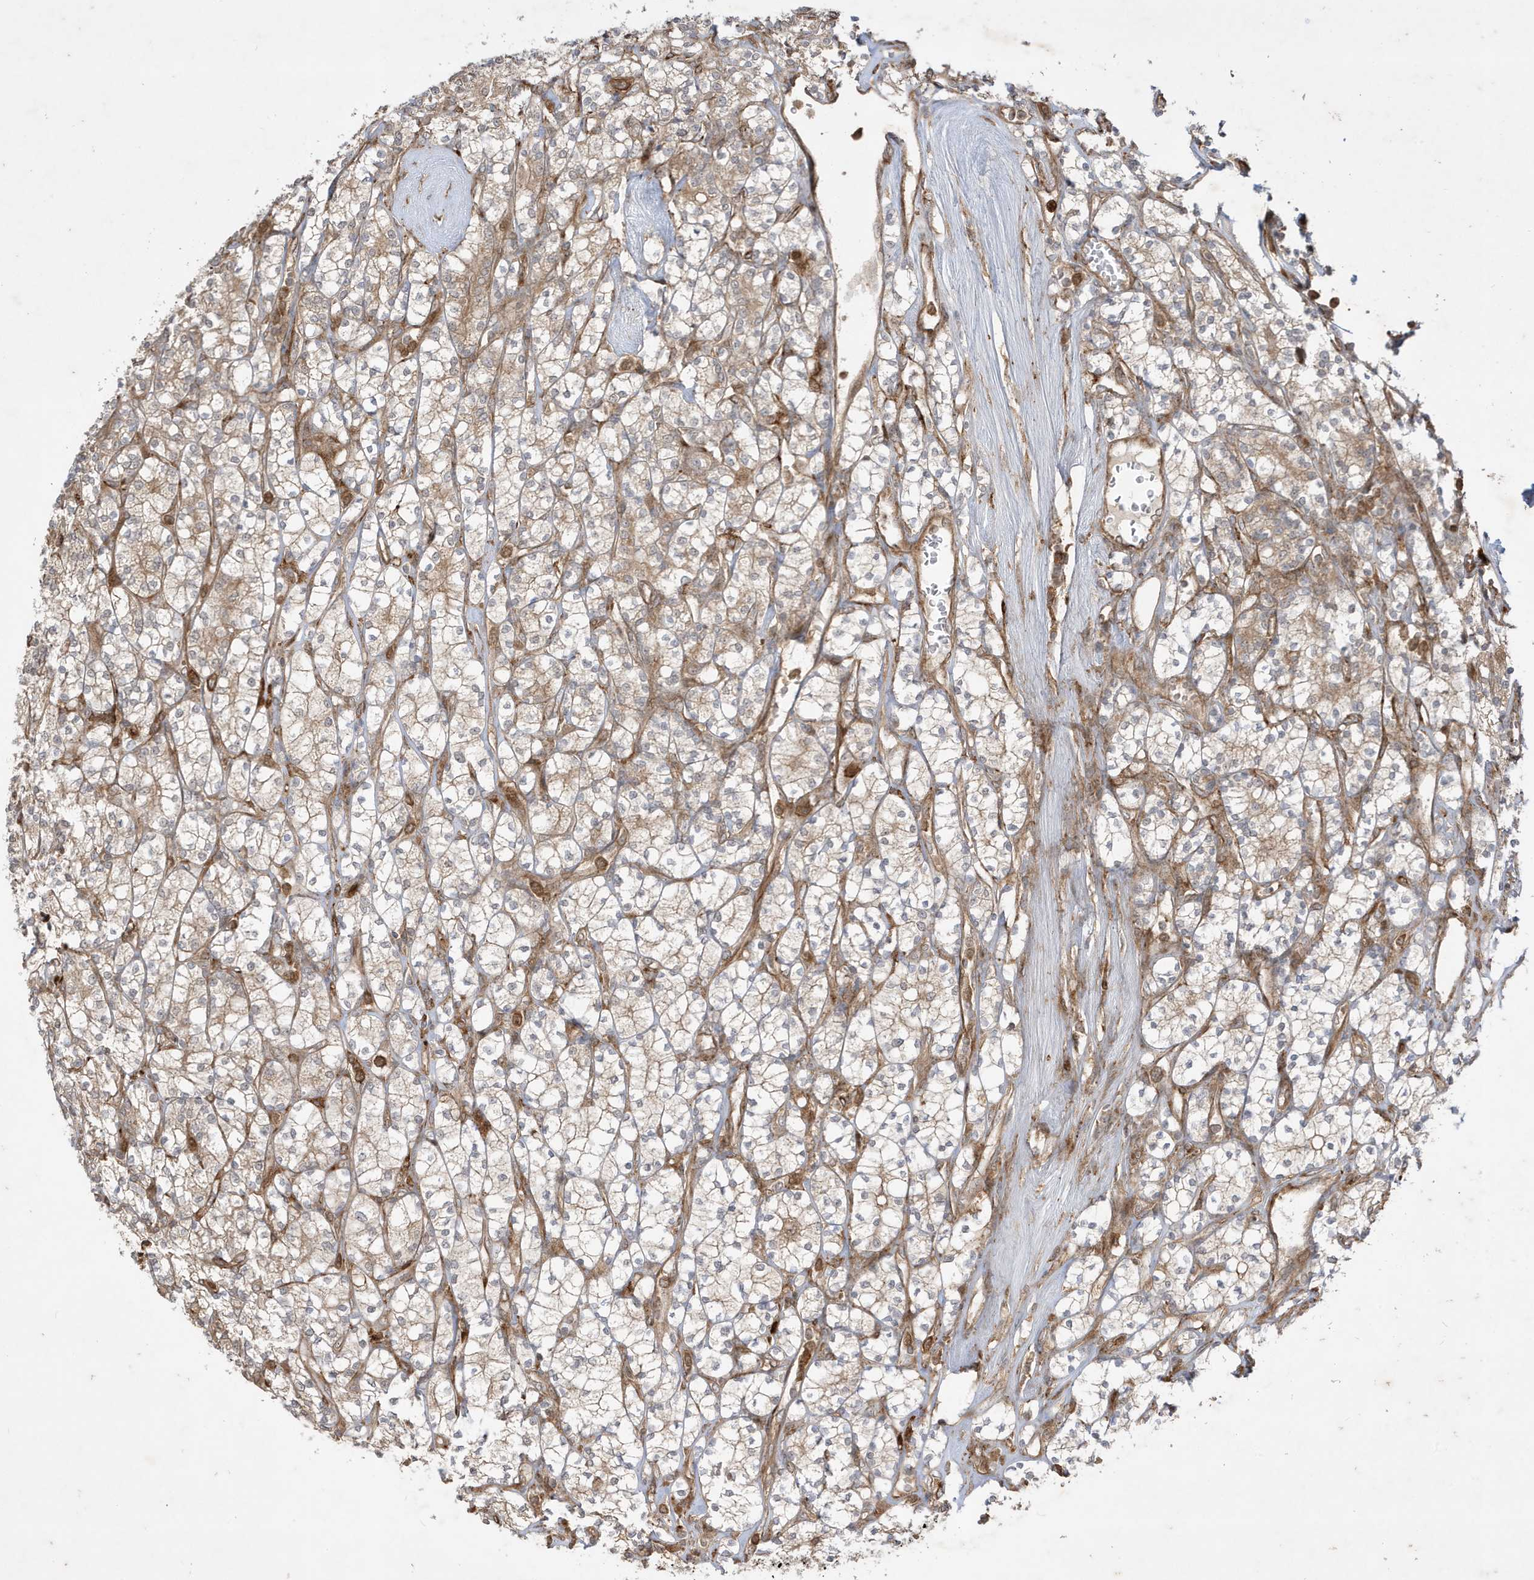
{"staining": {"intensity": "moderate", "quantity": "<25%", "location": "cytoplasmic/membranous"}, "tissue": "renal cancer", "cell_type": "Tumor cells", "image_type": "cancer", "snomed": [{"axis": "morphology", "description": "Adenocarcinoma, NOS"}, {"axis": "topography", "description": "Kidney"}], "caption": "Immunohistochemistry image of neoplastic tissue: renal cancer stained using immunohistochemistry (IHC) exhibits low levels of moderate protein expression localized specifically in the cytoplasmic/membranous of tumor cells, appearing as a cytoplasmic/membranous brown color.", "gene": "IFT57", "patient": {"sex": "male", "age": 77}}